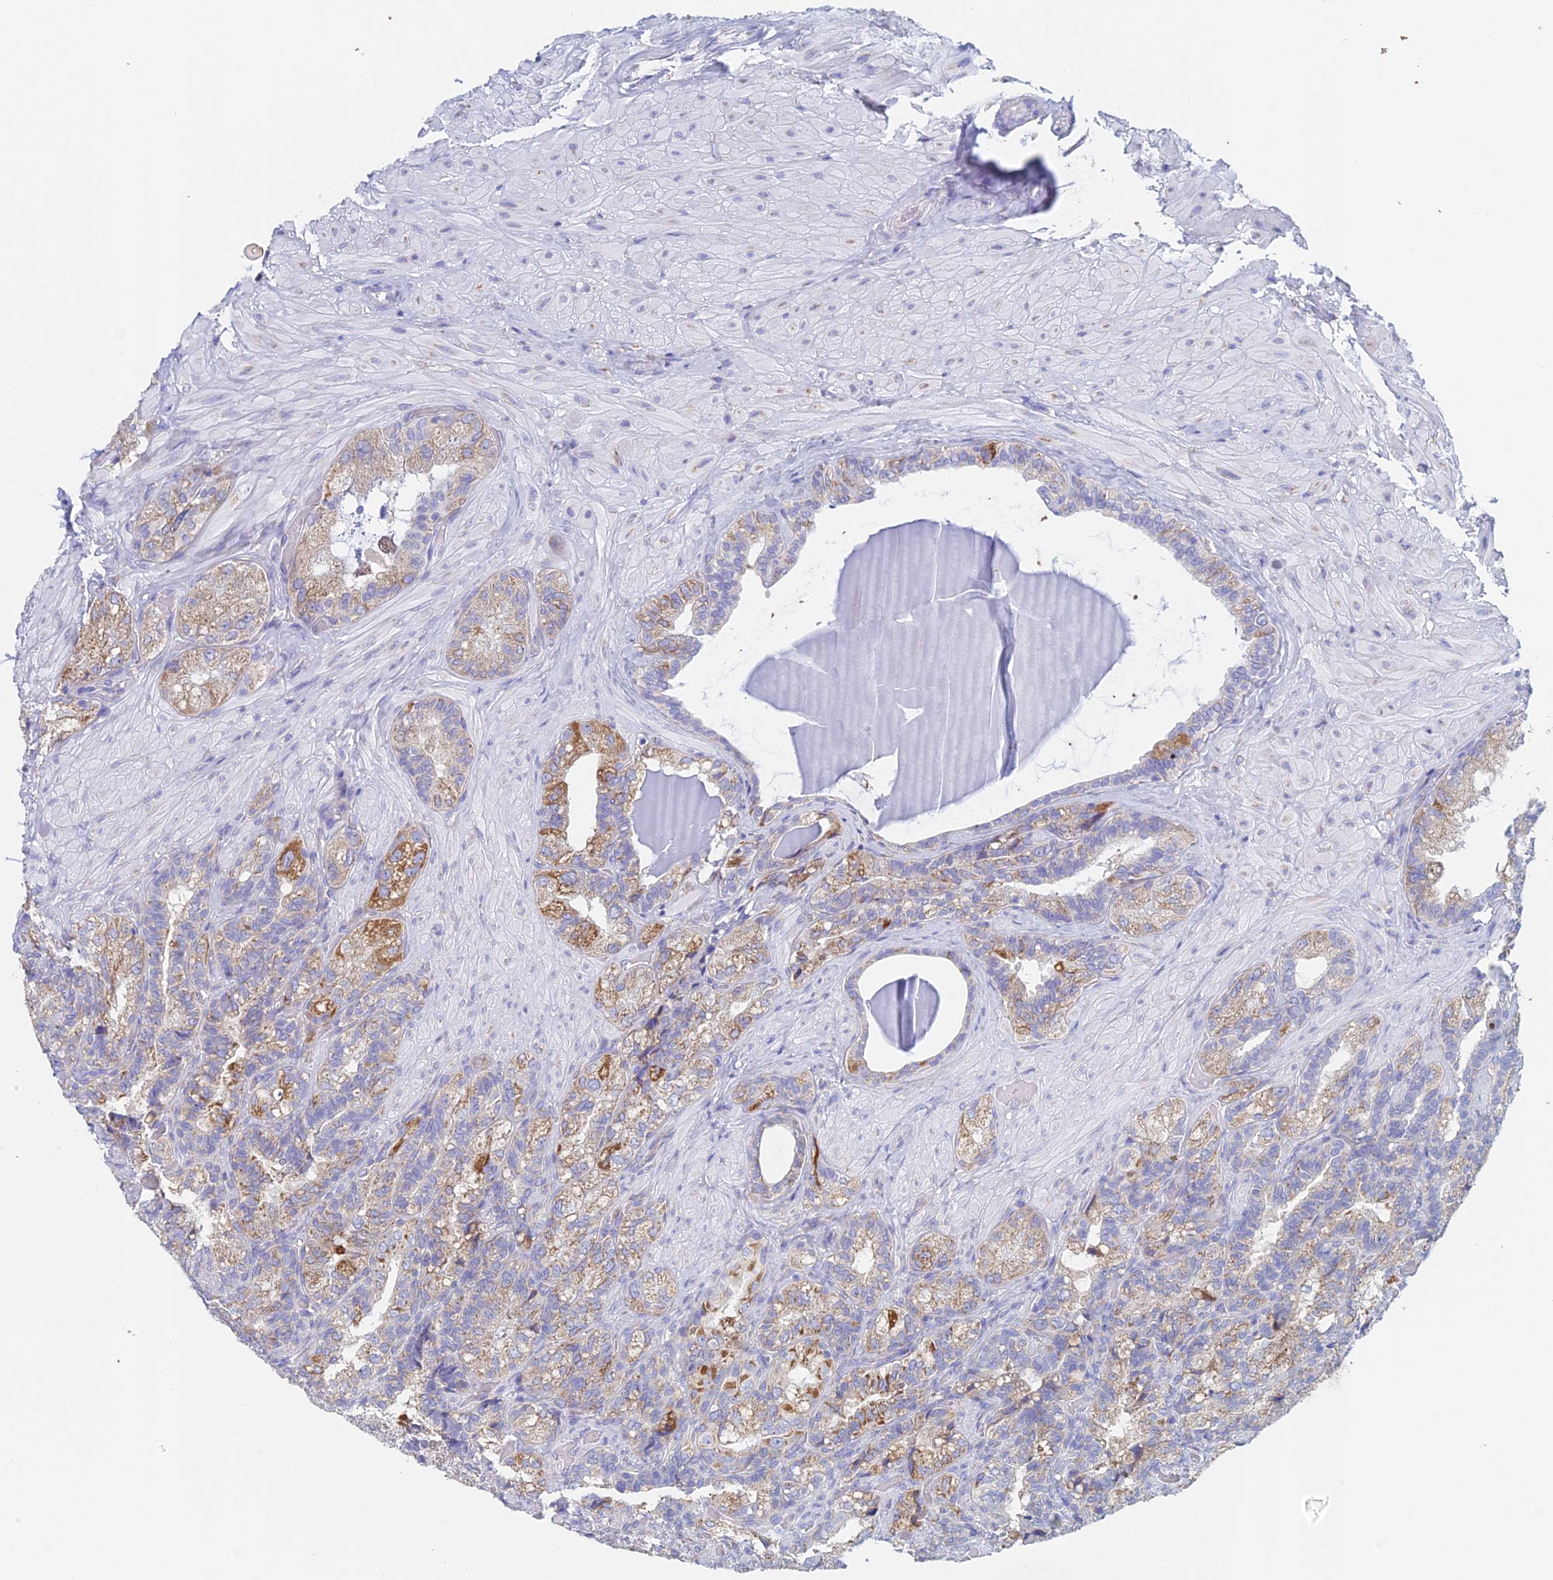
{"staining": {"intensity": "moderate", "quantity": "25%-75%", "location": "cytoplasmic/membranous"}, "tissue": "seminal vesicle", "cell_type": "Glandular cells", "image_type": "normal", "snomed": [{"axis": "morphology", "description": "Normal tissue, NOS"}, {"axis": "topography", "description": "Prostate and seminal vesicle, NOS"}, {"axis": "topography", "description": "Prostate"}, {"axis": "topography", "description": "Seminal veicle"}], "caption": "Seminal vesicle stained with a brown dye displays moderate cytoplasmic/membranous positive staining in approximately 25%-75% of glandular cells.", "gene": "CRACR2B", "patient": {"sex": "male", "age": 67}}